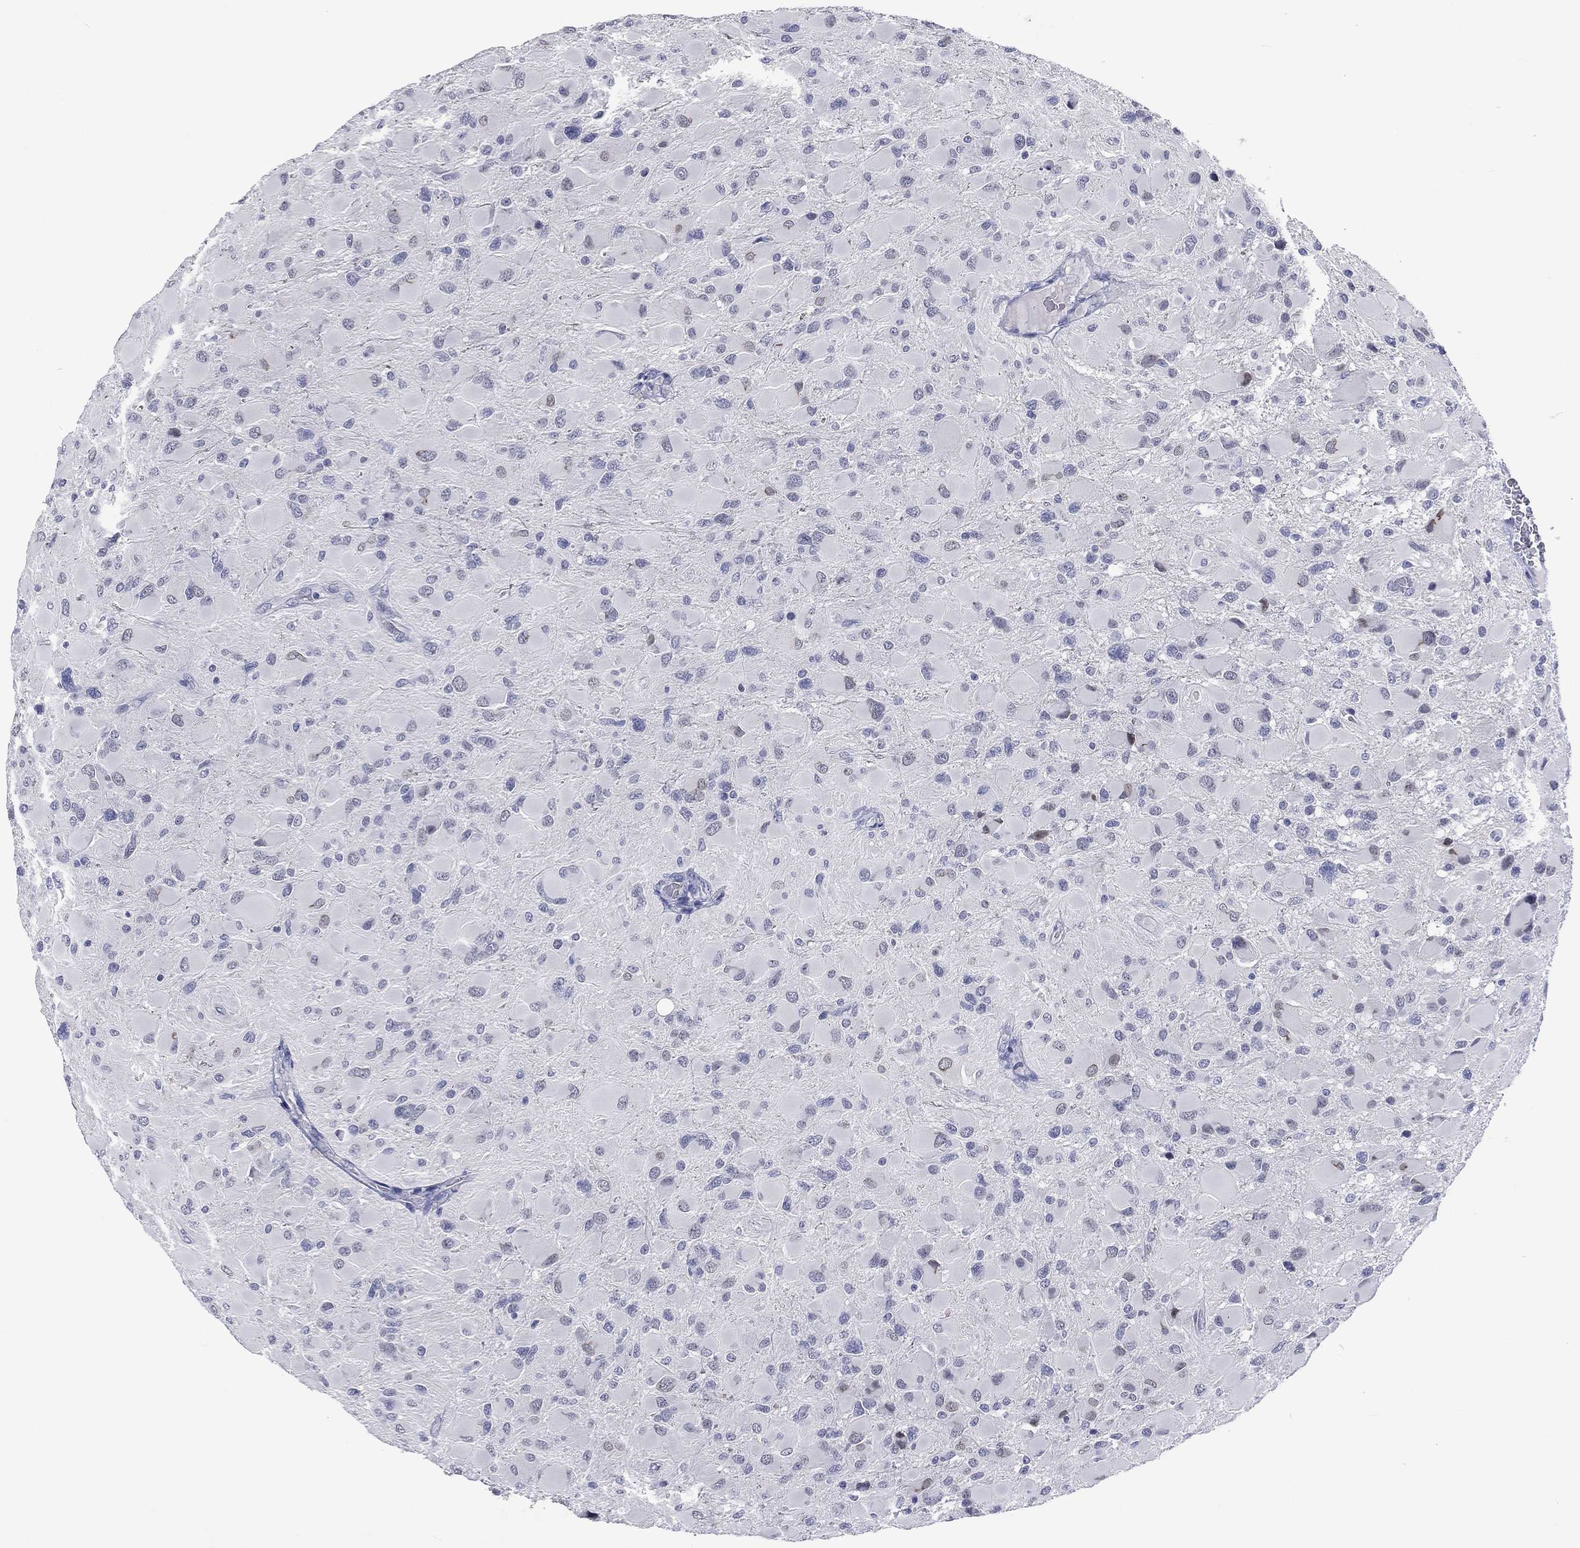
{"staining": {"intensity": "negative", "quantity": "none", "location": "none"}, "tissue": "glioma", "cell_type": "Tumor cells", "image_type": "cancer", "snomed": [{"axis": "morphology", "description": "Glioma, malignant, High grade"}, {"axis": "topography", "description": "Cerebral cortex"}], "caption": "This is a image of immunohistochemistry (IHC) staining of glioma, which shows no positivity in tumor cells.", "gene": "SSX1", "patient": {"sex": "female", "age": 36}}